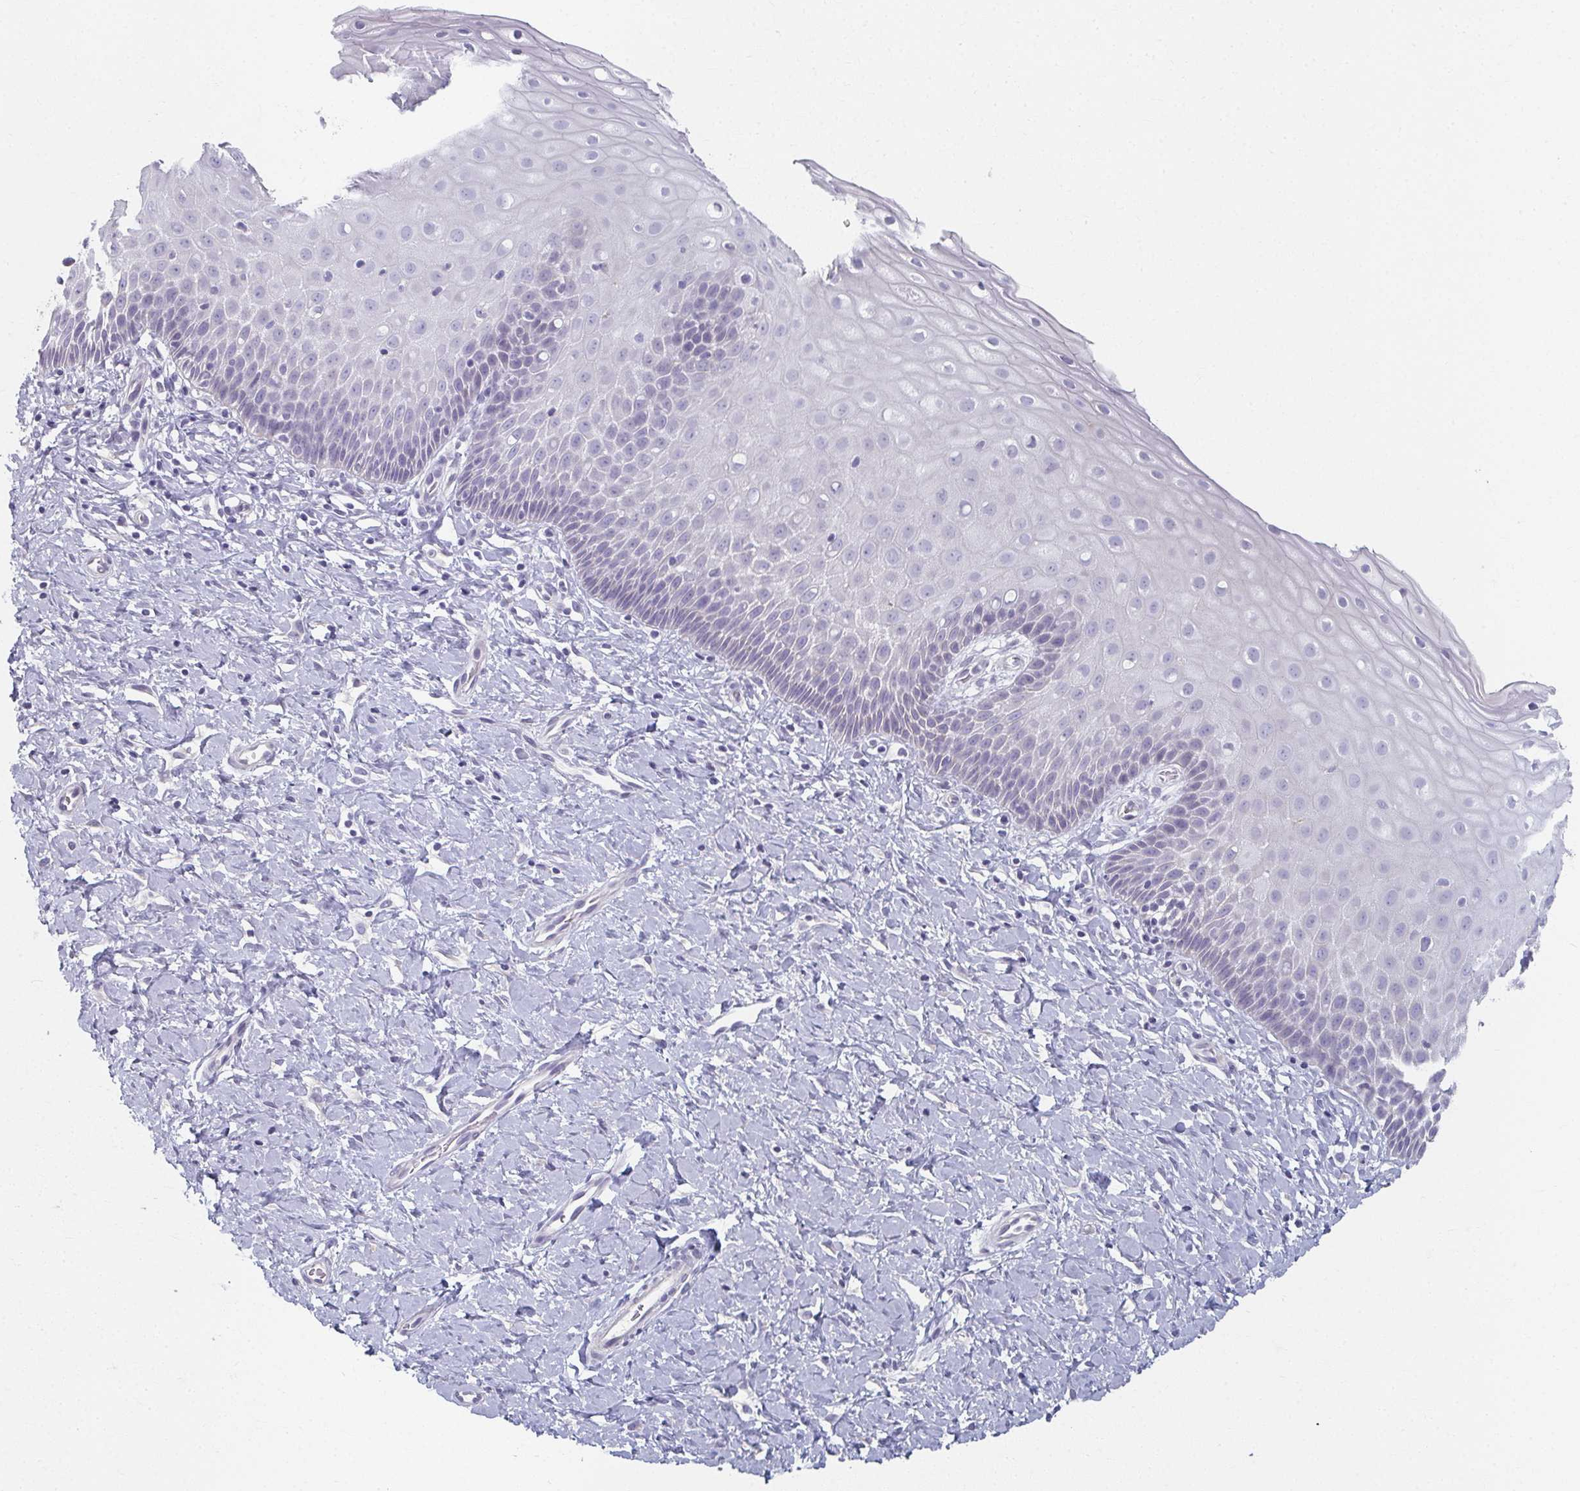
{"staining": {"intensity": "negative", "quantity": "none", "location": "none"}, "tissue": "cervix", "cell_type": "Glandular cells", "image_type": "normal", "snomed": [{"axis": "morphology", "description": "Normal tissue, NOS"}, {"axis": "topography", "description": "Cervix"}], "caption": "DAB (3,3'-diaminobenzidine) immunohistochemical staining of unremarkable human cervix displays no significant expression in glandular cells.", "gene": "CAMKV", "patient": {"sex": "female", "age": 37}}